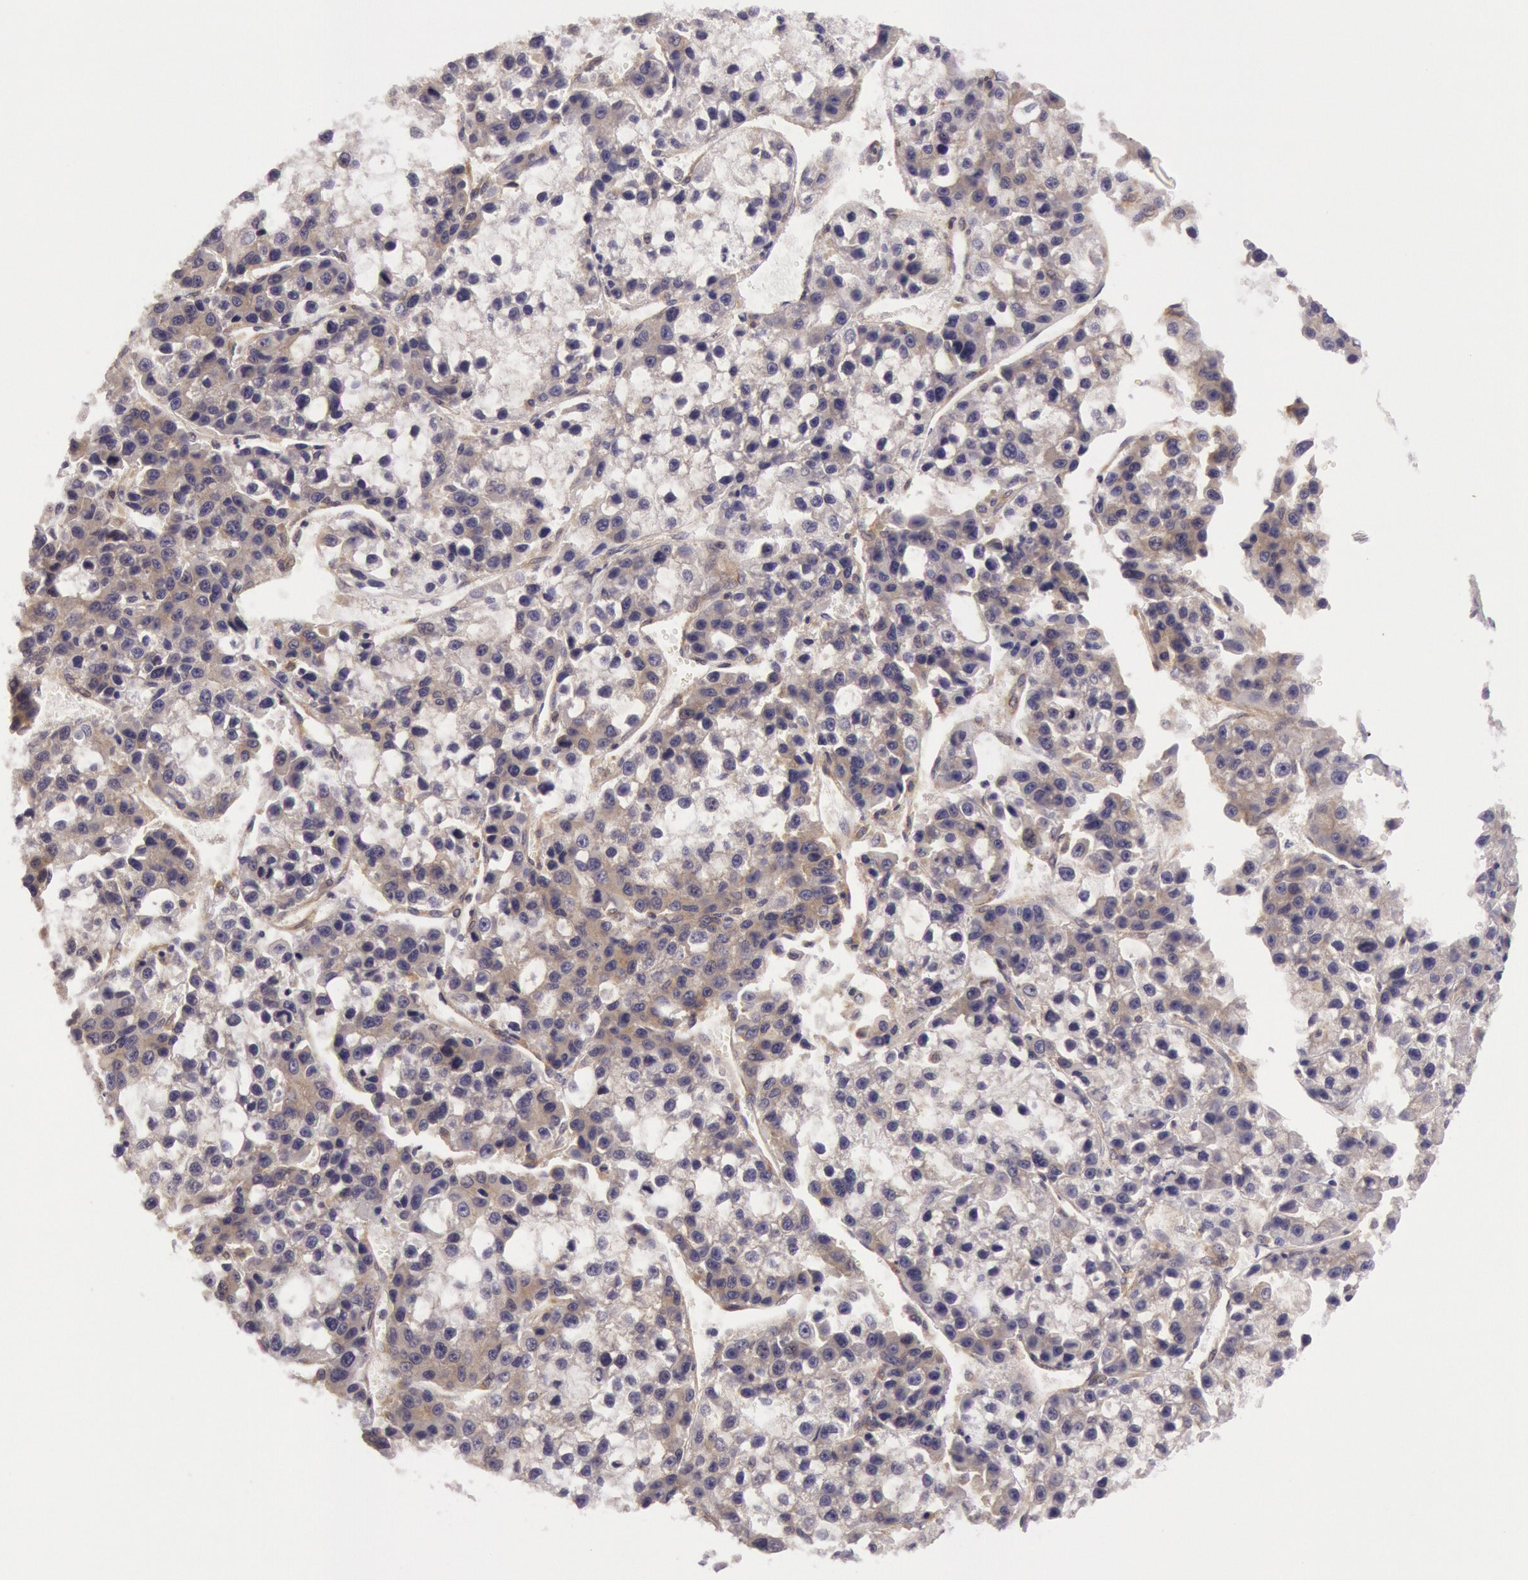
{"staining": {"intensity": "weak", "quantity": "25%-75%", "location": "cytoplasmic/membranous"}, "tissue": "liver cancer", "cell_type": "Tumor cells", "image_type": "cancer", "snomed": [{"axis": "morphology", "description": "Carcinoma, Hepatocellular, NOS"}, {"axis": "topography", "description": "Liver"}], "caption": "A photomicrograph showing weak cytoplasmic/membranous staining in approximately 25%-75% of tumor cells in liver hepatocellular carcinoma, as visualized by brown immunohistochemical staining.", "gene": "CHUK", "patient": {"sex": "female", "age": 66}}